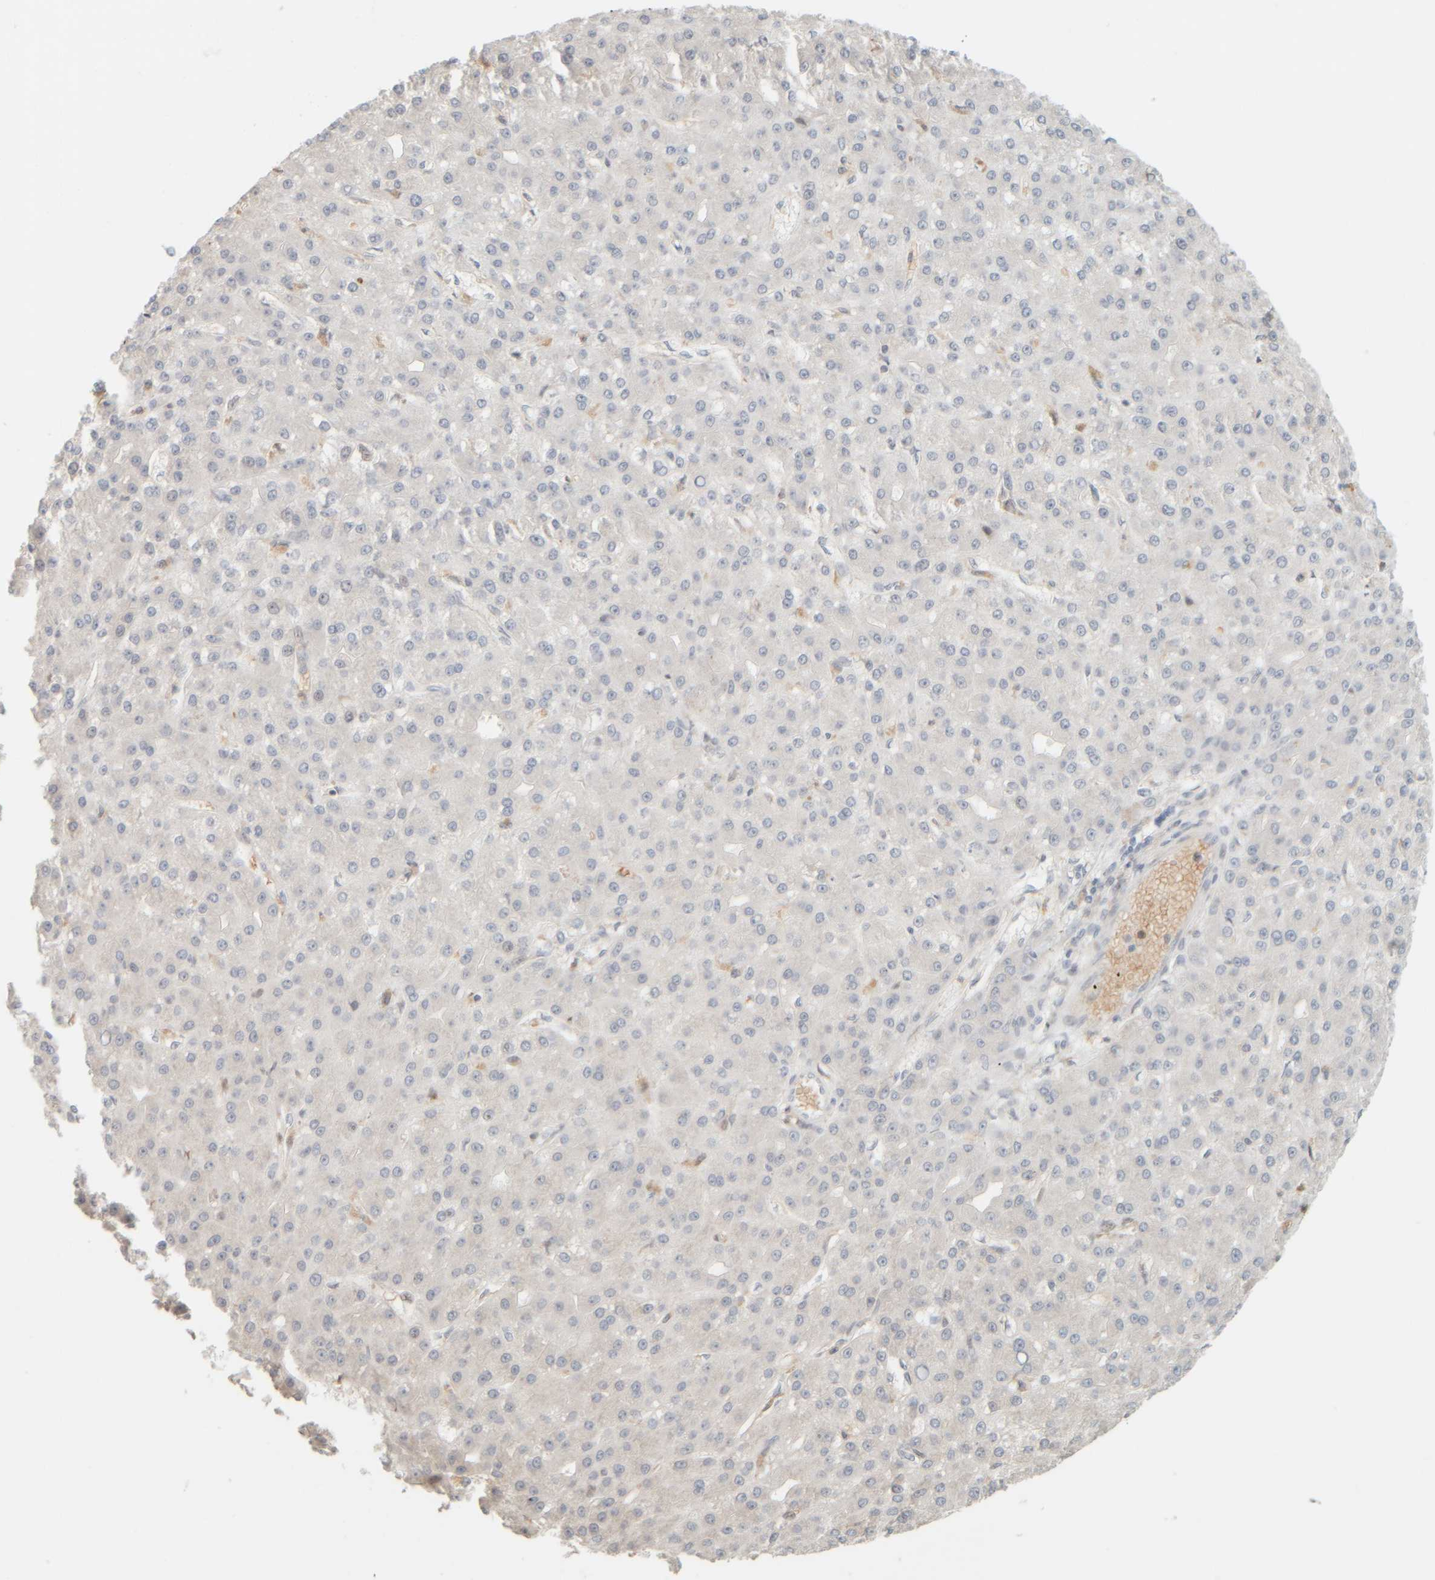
{"staining": {"intensity": "negative", "quantity": "none", "location": "none"}, "tissue": "liver cancer", "cell_type": "Tumor cells", "image_type": "cancer", "snomed": [{"axis": "morphology", "description": "Carcinoma, Hepatocellular, NOS"}, {"axis": "topography", "description": "Liver"}], "caption": "A histopathology image of human liver hepatocellular carcinoma is negative for staining in tumor cells.", "gene": "PTGES3L-AARSD1", "patient": {"sex": "male", "age": 67}}